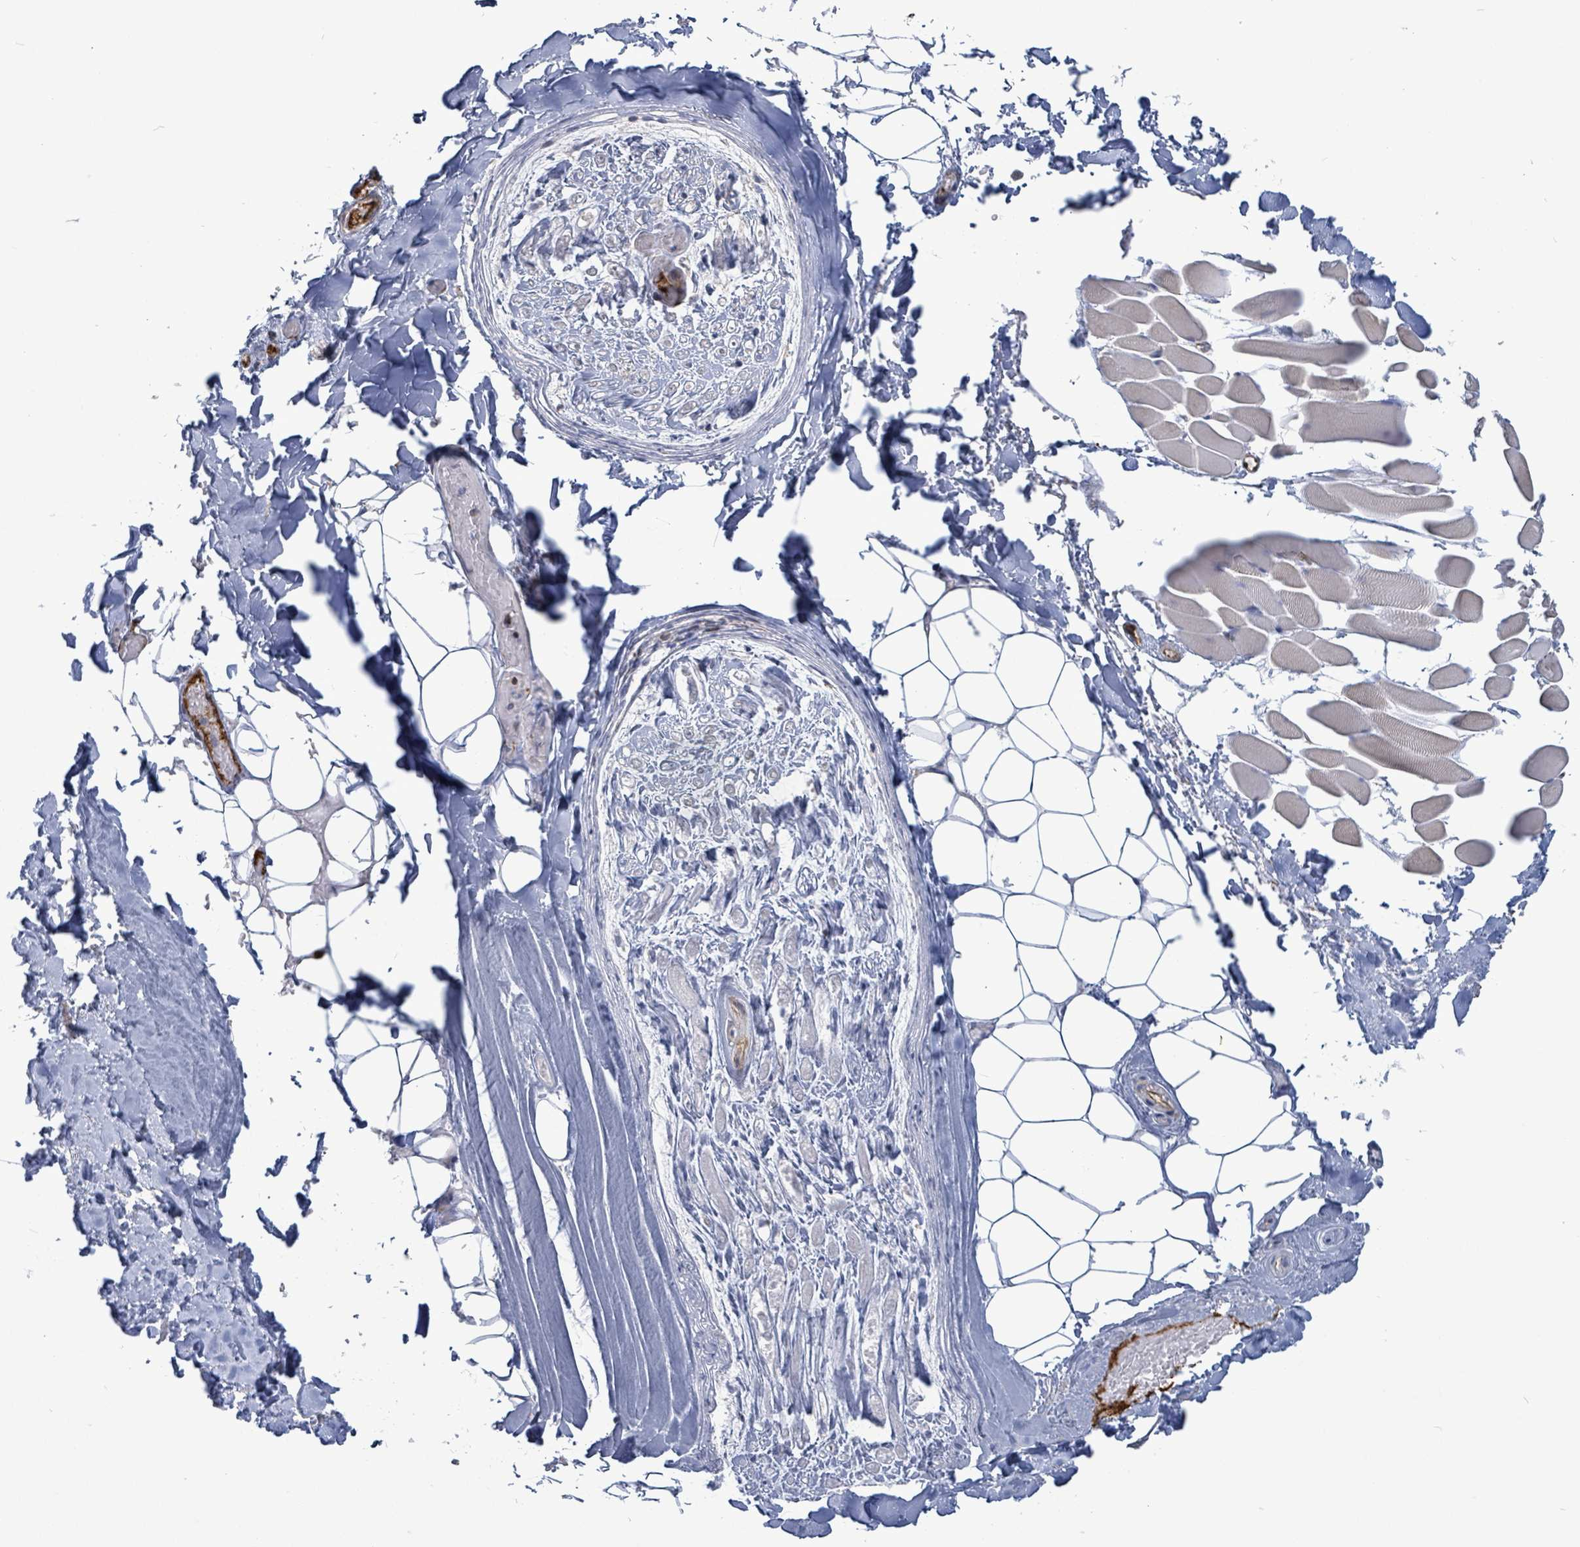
{"staining": {"intensity": "negative", "quantity": "none", "location": "none"}, "tissue": "adipose tissue", "cell_type": "Adipocytes", "image_type": "normal", "snomed": [{"axis": "morphology", "description": "Normal tissue, NOS"}, {"axis": "topography", "description": "Peripheral nerve tissue"}], "caption": "This is a micrograph of IHC staining of benign adipose tissue, which shows no positivity in adipocytes. (DAB immunohistochemistry, high magnification).", "gene": "PRKRIP1", "patient": {"sex": "male", "age": 74}}